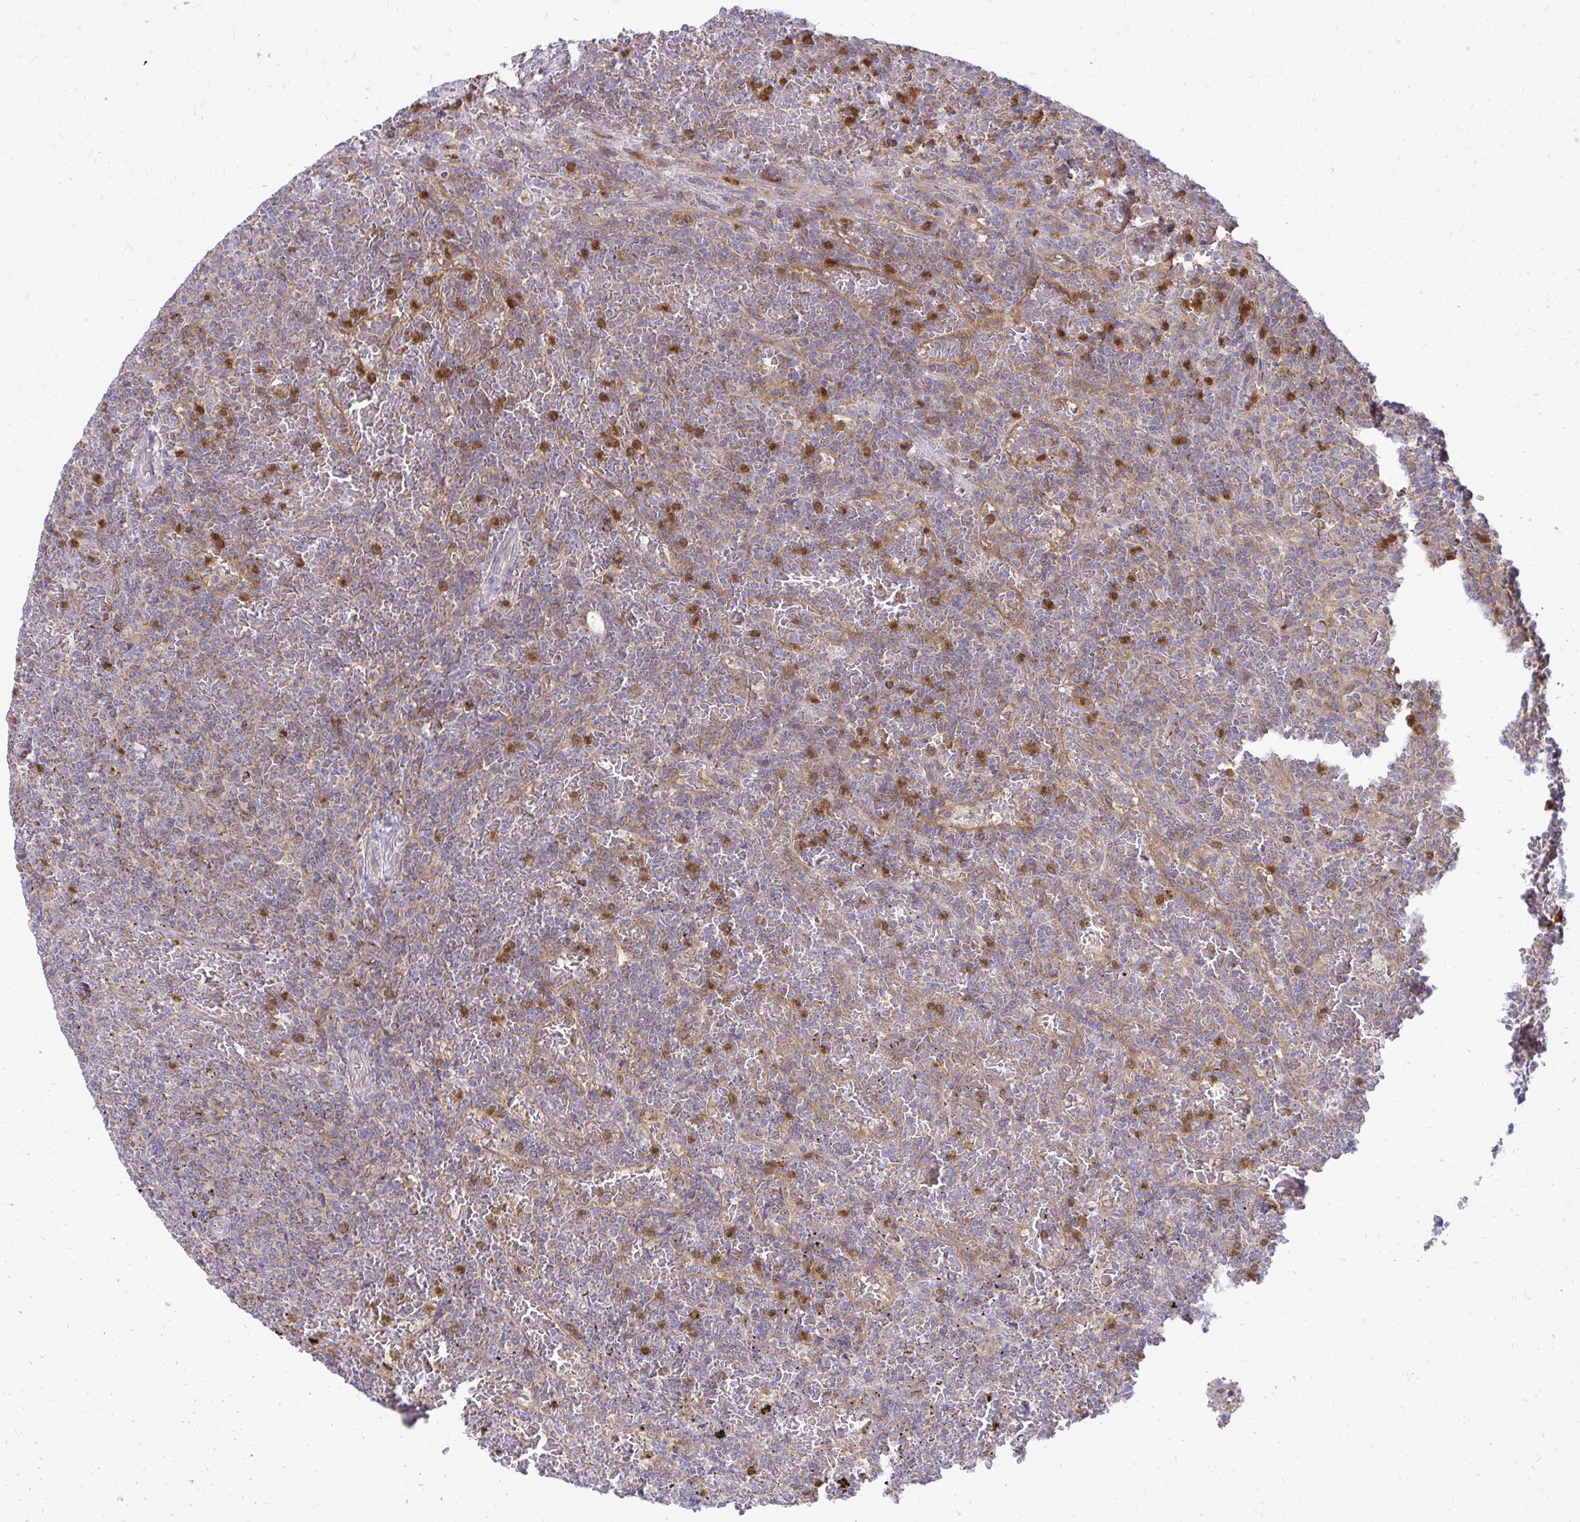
{"staining": {"intensity": "weak", "quantity": "25%-75%", "location": "cytoplasmic/membranous"}, "tissue": "lymphoma", "cell_type": "Tumor cells", "image_type": "cancer", "snomed": [{"axis": "morphology", "description": "Malignant lymphoma, non-Hodgkin's type, Low grade"}, {"axis": "topography", "description": "Spleen"}], "caption": "Lymphoma stained with DAB (3,3'-diaminobenzidine) immunohistochemistry demonstrates low levels of weak cytoplasmic/membranous expression in about 25%-75% of tumor cells. (DAB IHC with brightfield microscopy, high magnification).", "gene": "ASAP1", "patient": {"sex": "female", "age": 77}}